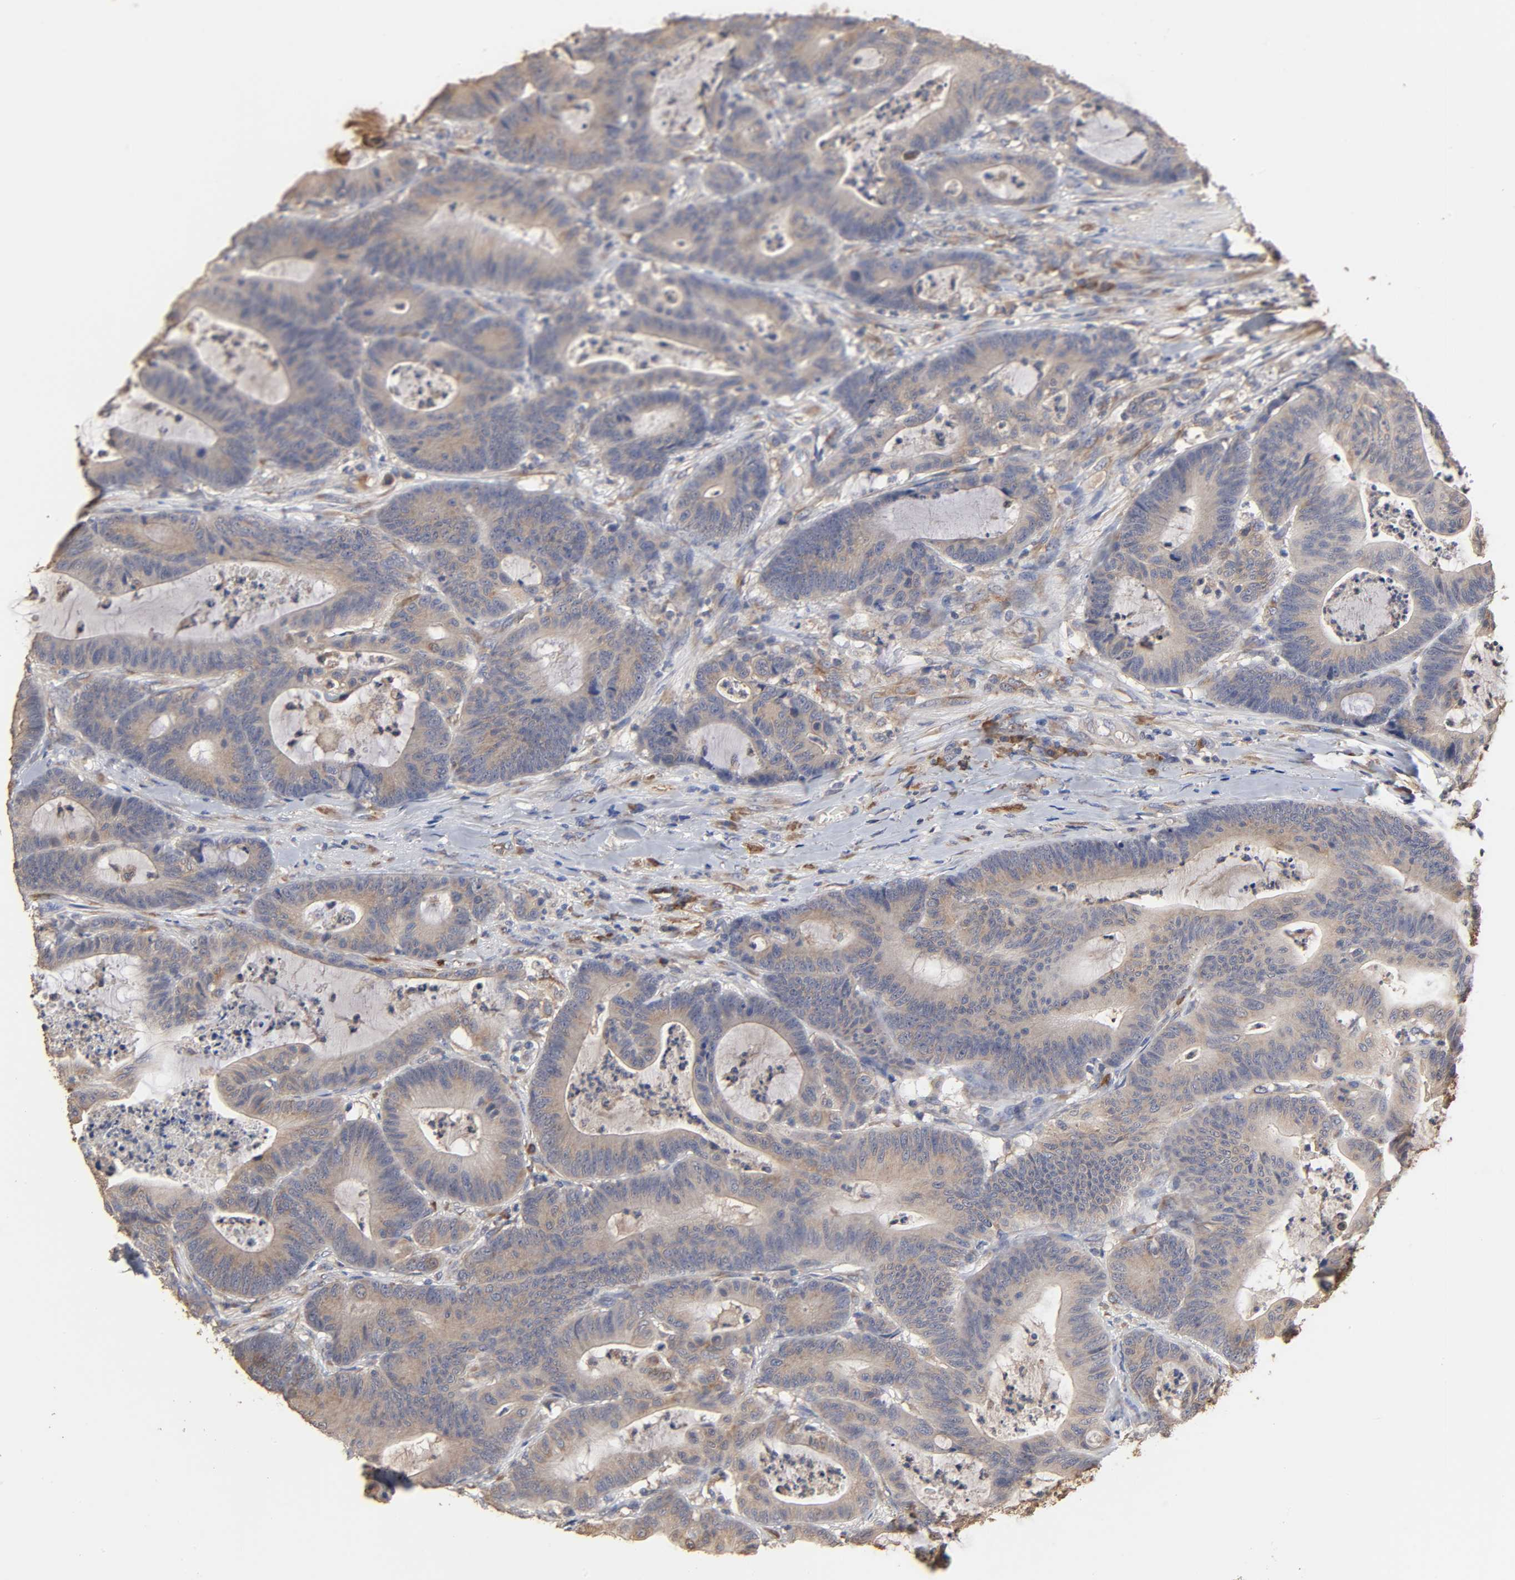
{"staining": {"intensity": "moderate", "quantity": ">75%", "location": "cytoplasmic/membranous"}, "tissue": "colorectal cancer", "cell_type": "Tumor cells", "image_type": "cancer", "snomed": [{"axis": "morphology", "description": "Adenocarcinoma, NOS"}, {"axis": "topography", "description": "Colon"}], "caption": "Protein expression analysis of human adenocarcinoma (colorectal) reveals moderate cytoplasmic/membranous staining in about >75% of tumor cells.", "gene": "EIF4G2", "patient": {"sex": "female", "age": 84}}